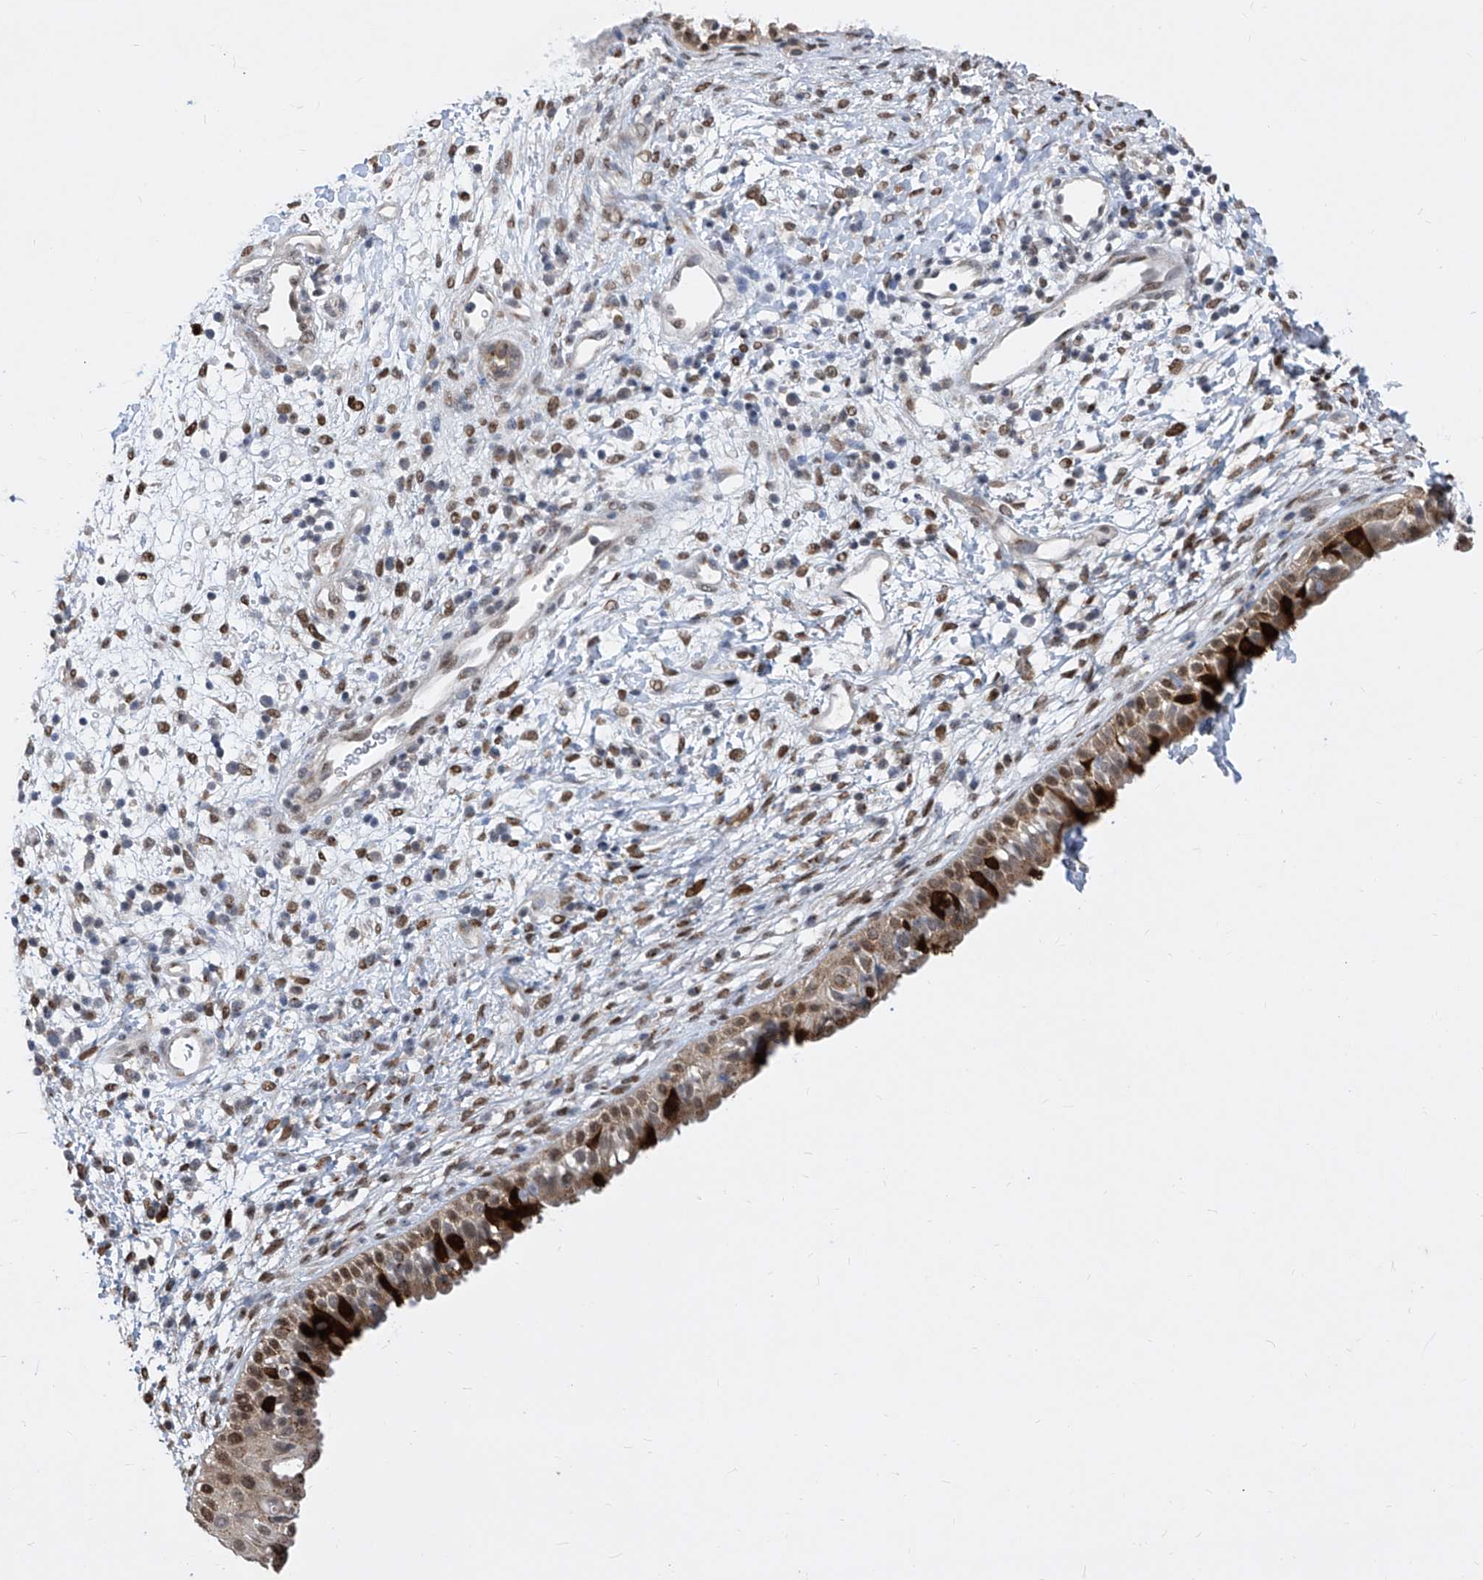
{"staining": {"intensity": "strong", "quantity": ">75%", "location": "cytoplasmic/membranous,nuclear"}, "tissue": "nasopharynx", "cell_type": "Respiratory epithelial cells", "image_type": "normal", "snomed": [{"axis": "morphology", "description": "Normal tissue, NOS"}, {"axis": "topography", "description": "Nasopharynx"}], "caption": "A high amount of strong cytoplasmic/membranous,nuclear positivity is identified in approximately >75% of respiratory epithelial cells in normal nasopharynx. (DAB IHC, brown staining for protein, blue staining for nuclei).", "gene": "CETN1", "patient": {"sex": "male", "age": 22}}